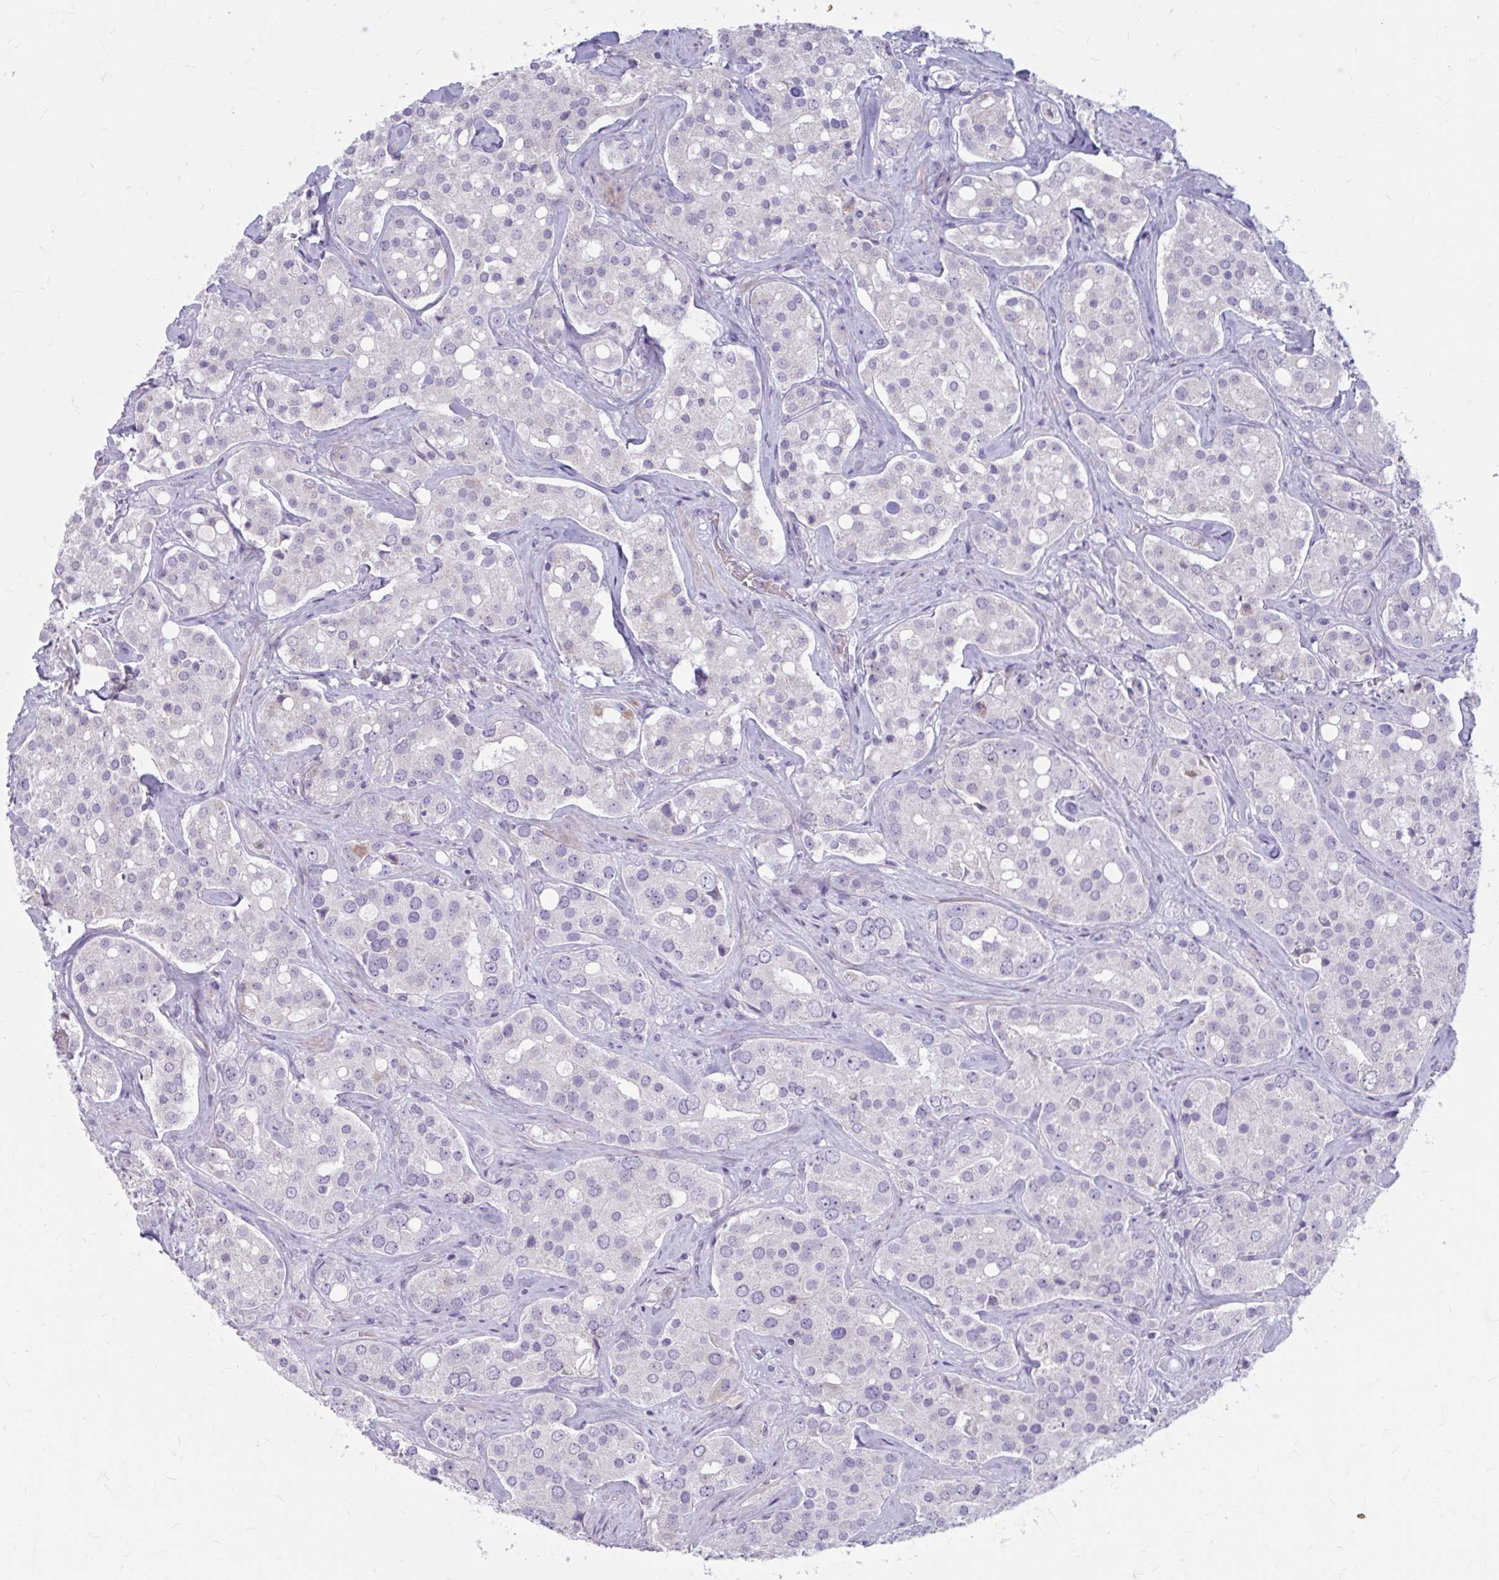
{"staining": {"intensity": "negative", "quantity": "none", "location": "none"}, "tissue": "prostate cancer", "cell_type": "Tumor cells", "image_type": "cancer", "snomed": [{"axis": "morphology", "description": "Adenocarcinoma, High grade"}, {"axis": "topography", "description": "Prostate"}], "caption": "High power microscopy photomicrograph of an immunohistochemistry (IHC) photomicrograph of prostate high-grade adenocarcinoma, revealing no significant staining in tumor cells.", "gene": "MSMO1", "patient": {"sex": "male", "age": 67}}